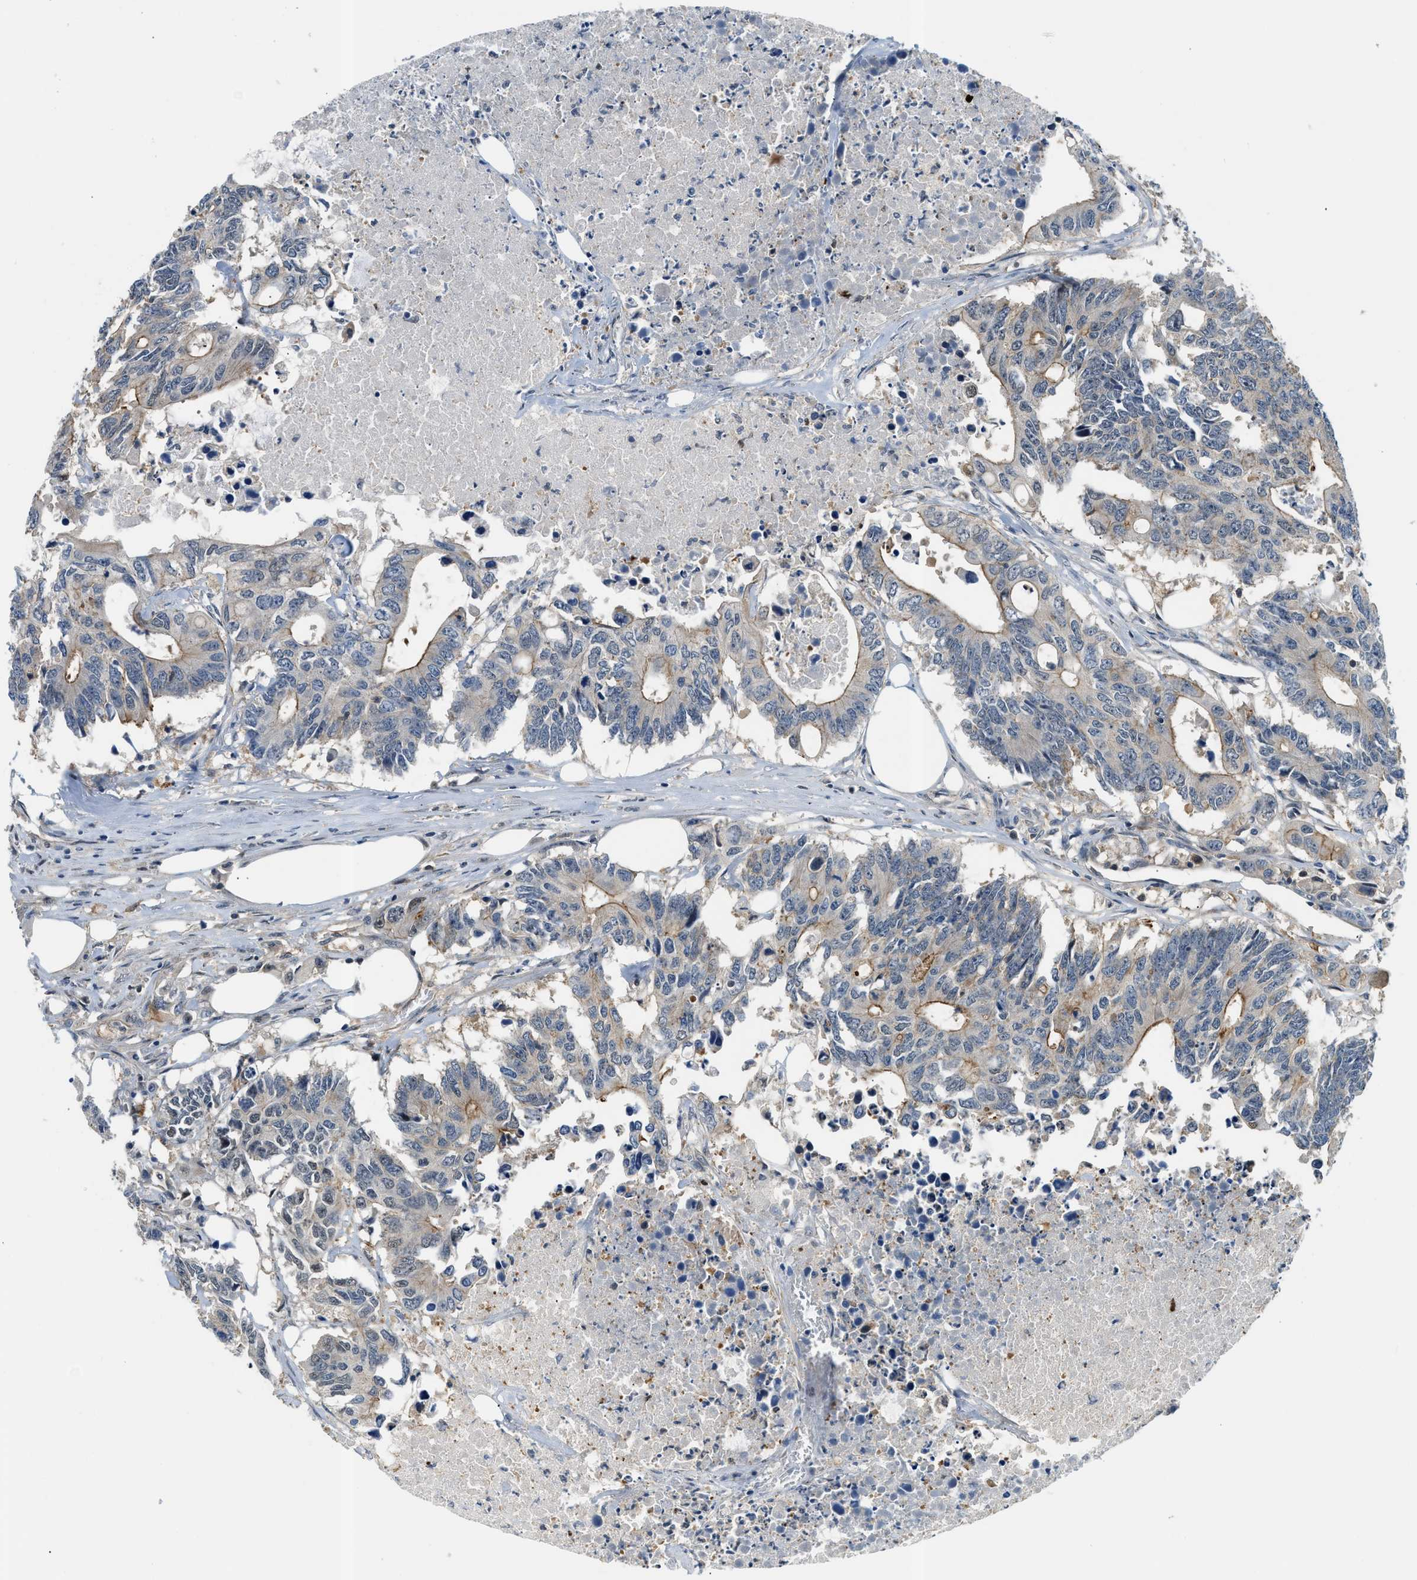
{"staining": {"intensity": "moderate", "quantity": "<25%", "location": "cytoplasmic/membranous"}, "tissue": "colorectal cancer", "cell_type": "Tumor cells", "image_type": "cancer", "snomed": [{"axis": "morphology", "description": "Adenocarcinoma, NOS"}, {"axis": "topography", "description": "Colon"}], "caption": "This is an image of immunohistochemistry (IHC) staining of colorectal cancer (adenocarcinoma), which shows moderate staining in the cytoplasmic/membranous of tumor cells.", "gene": "CBLB", "patient": {"sex": "male", "age": 71}}